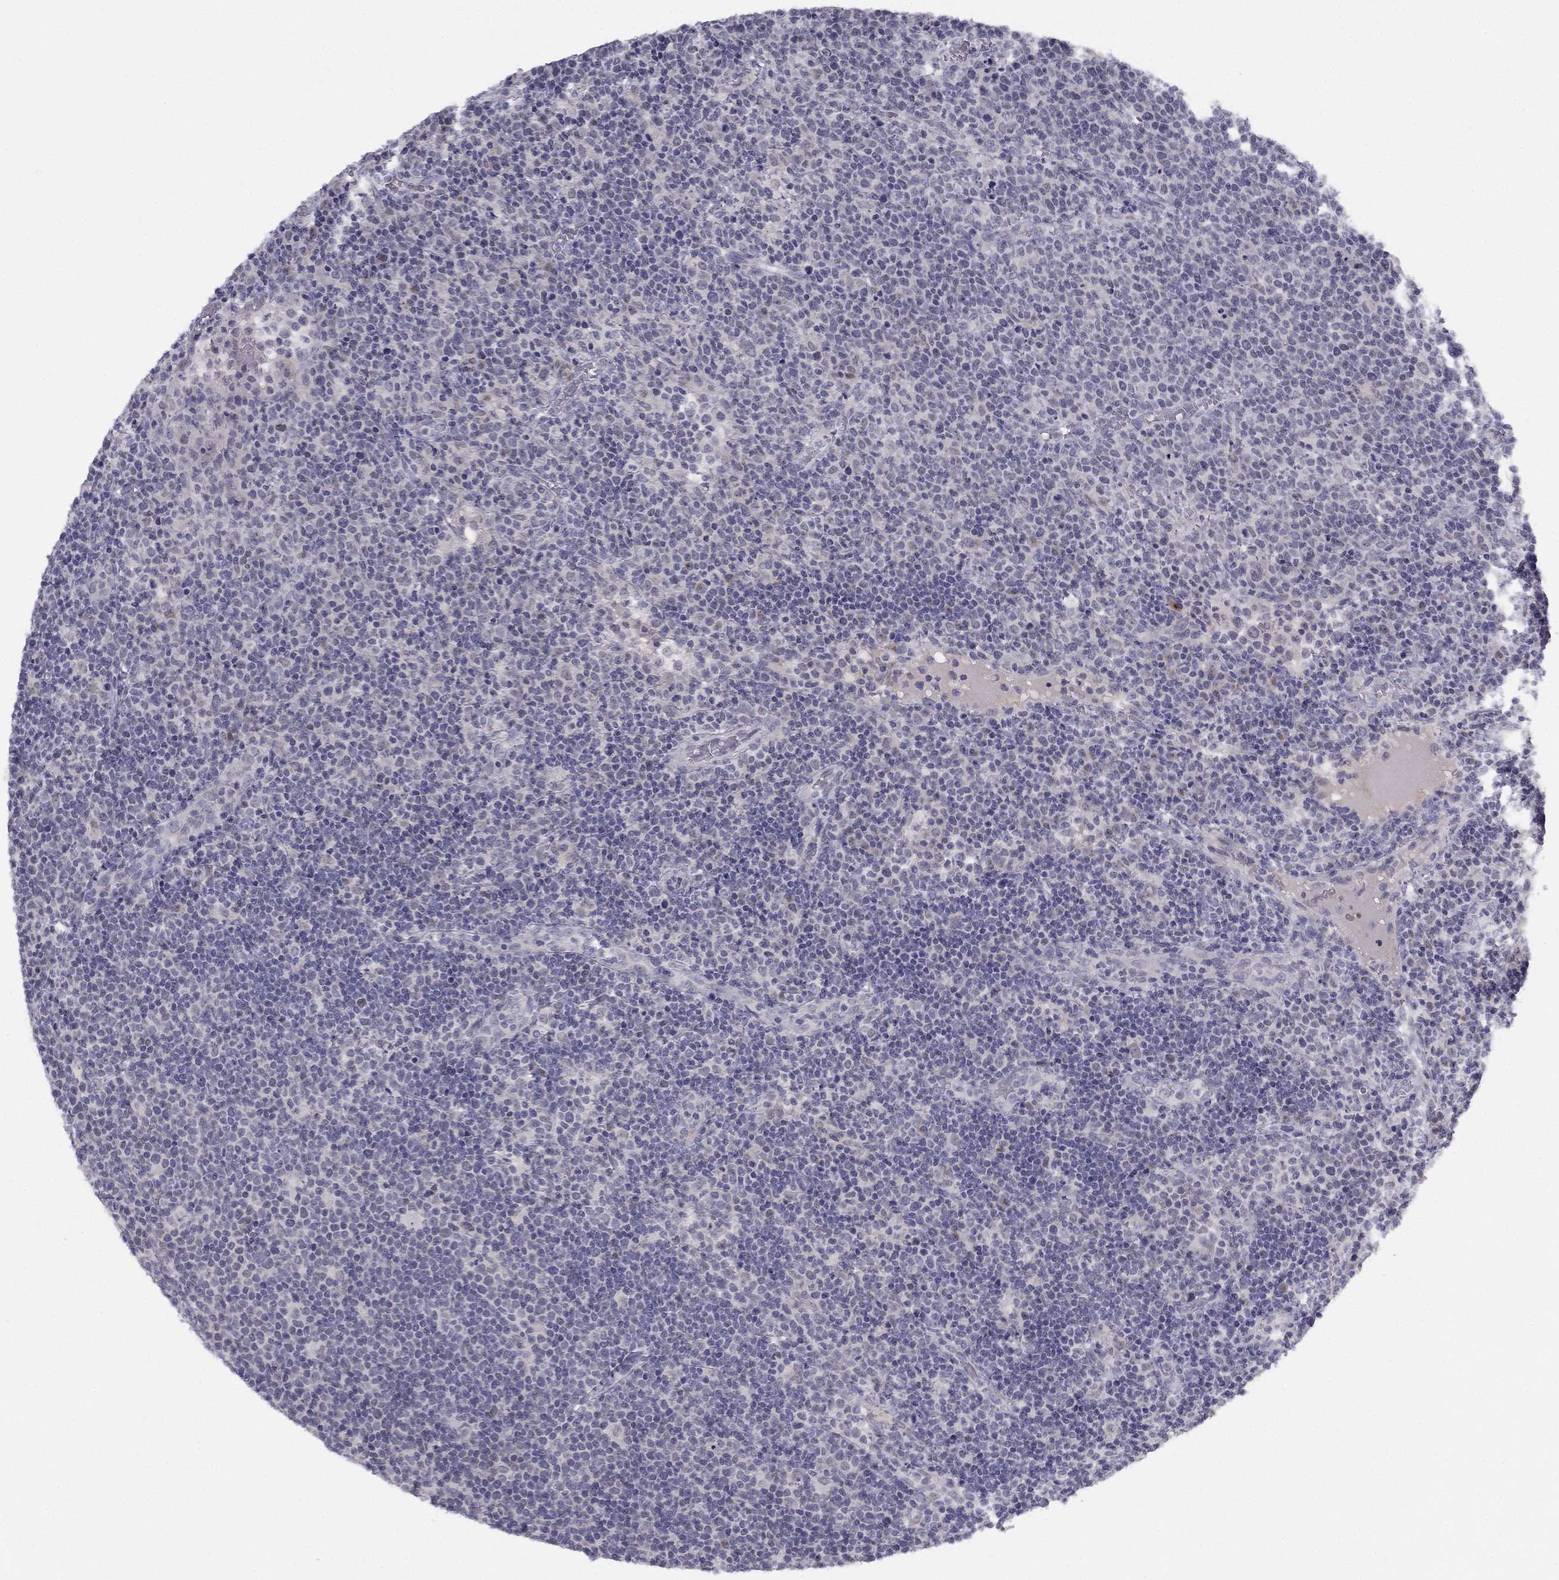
{"staining": {"intensity": "negative", "quantity": "none", "location": "none"}, "tissue": "lymphoma", "cell_type": "Tumor cells", "image_type": "cancer", "snomed": [{"axis": "morphology", "description": "Malignant lymphoma, non-Hodgkin's type, High grade"}, {"axis": "topography", "description": "Lymph node"}], "caption": "DAB (3,3'-diaminobenzidine) immunohistochemical staining of human high-grade malignant lymphoma, non-Hodgkin's type shows no significant positivity in tumor cells. Nuclei are stained in blue.", "gene": "TRPS1", "patient": {"sex": "male", "age": 61}}